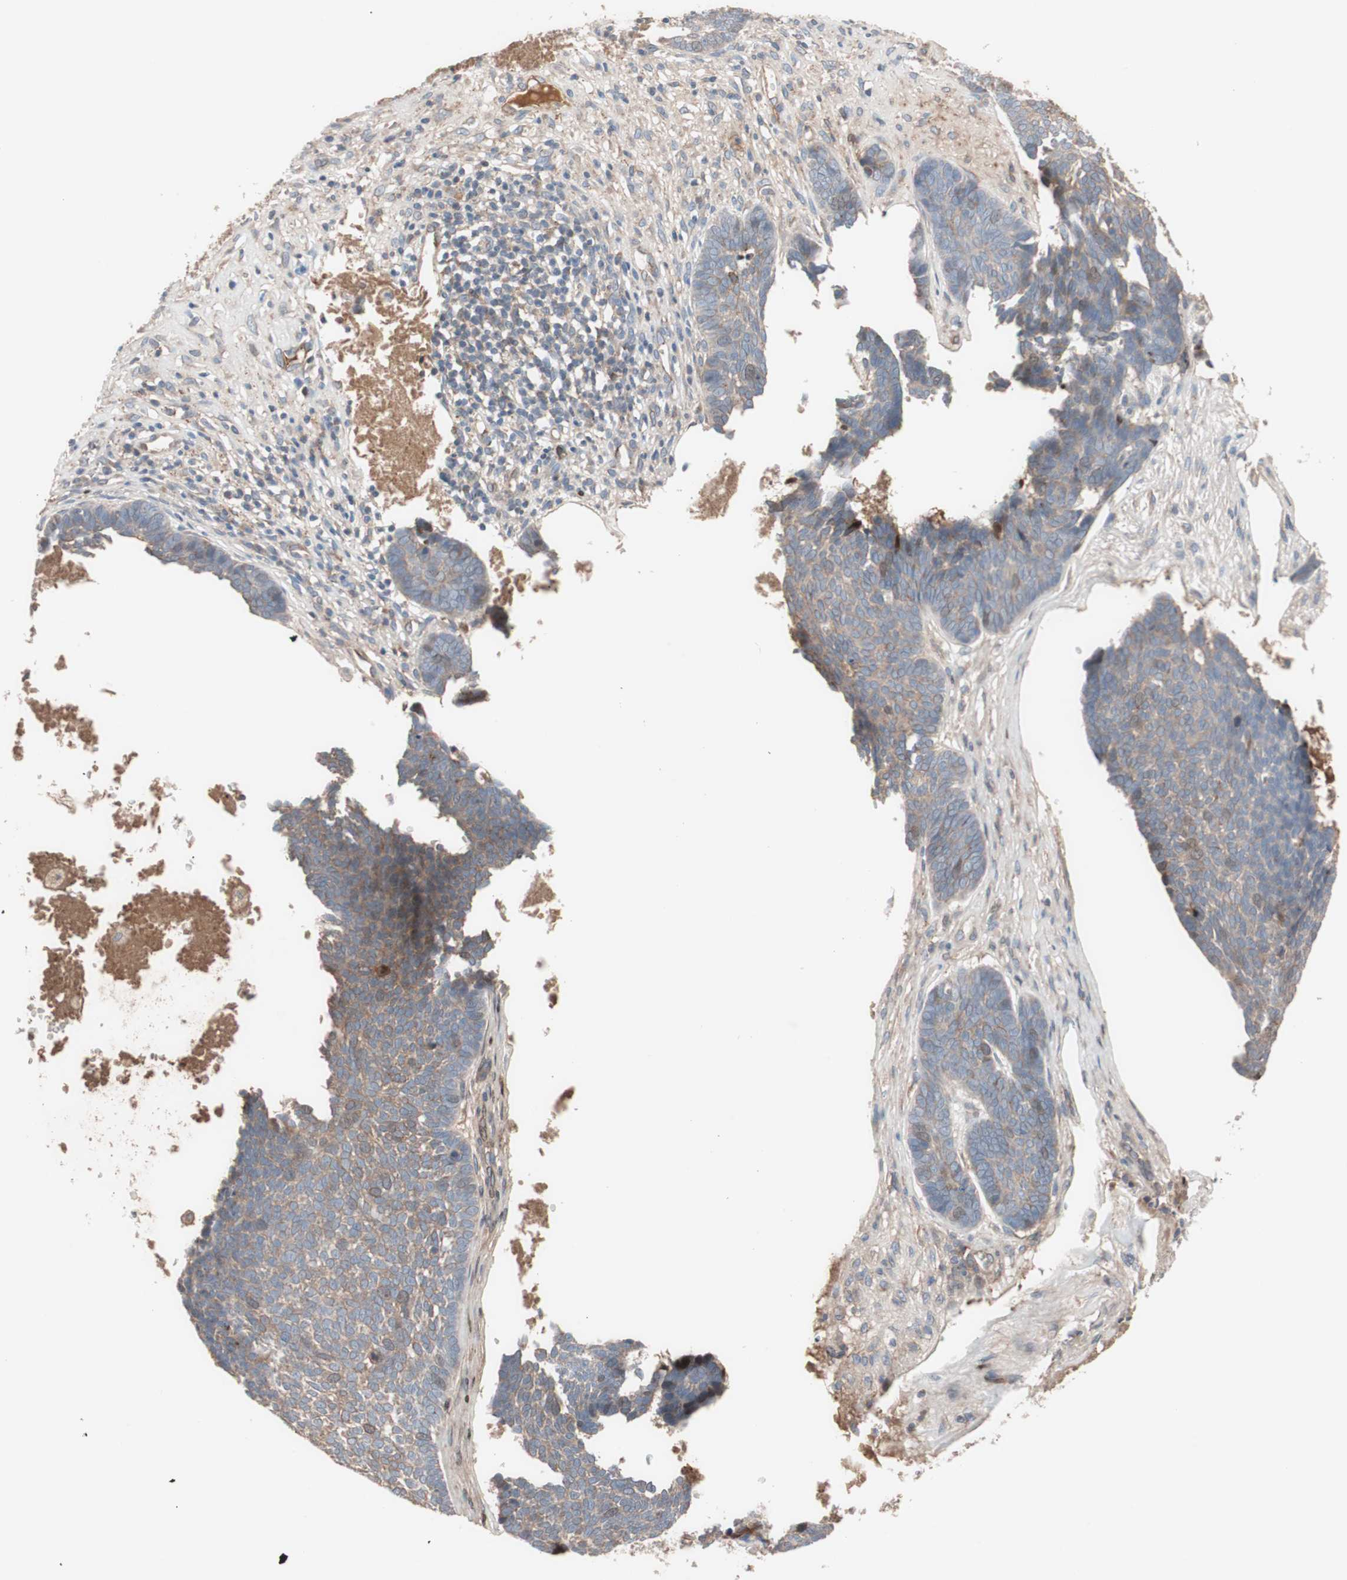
{"staining": {"intensity": "moderate", "quantity": ">75%", "location": "cytoplasmic/membranous"}, "tissue": "skin cancer", "cell_type": "Tumor cells", "image_type": "cancer", "snomed": [{"axis": "morphology", "description": "Basal cell carcinoma"}, {"axis": "topography", "description": "Skin"}], "caption": "Protein analysis of basal cell carcinoma (skin) tissue displays moderate cytoplasmic/membranous positivity in about >75% of tumor cells. (brown staining indicates protein expression, while blue staining denotes nuclei).", "gene": "SDC4", "patient": {"sex": "male", "age": 84}}